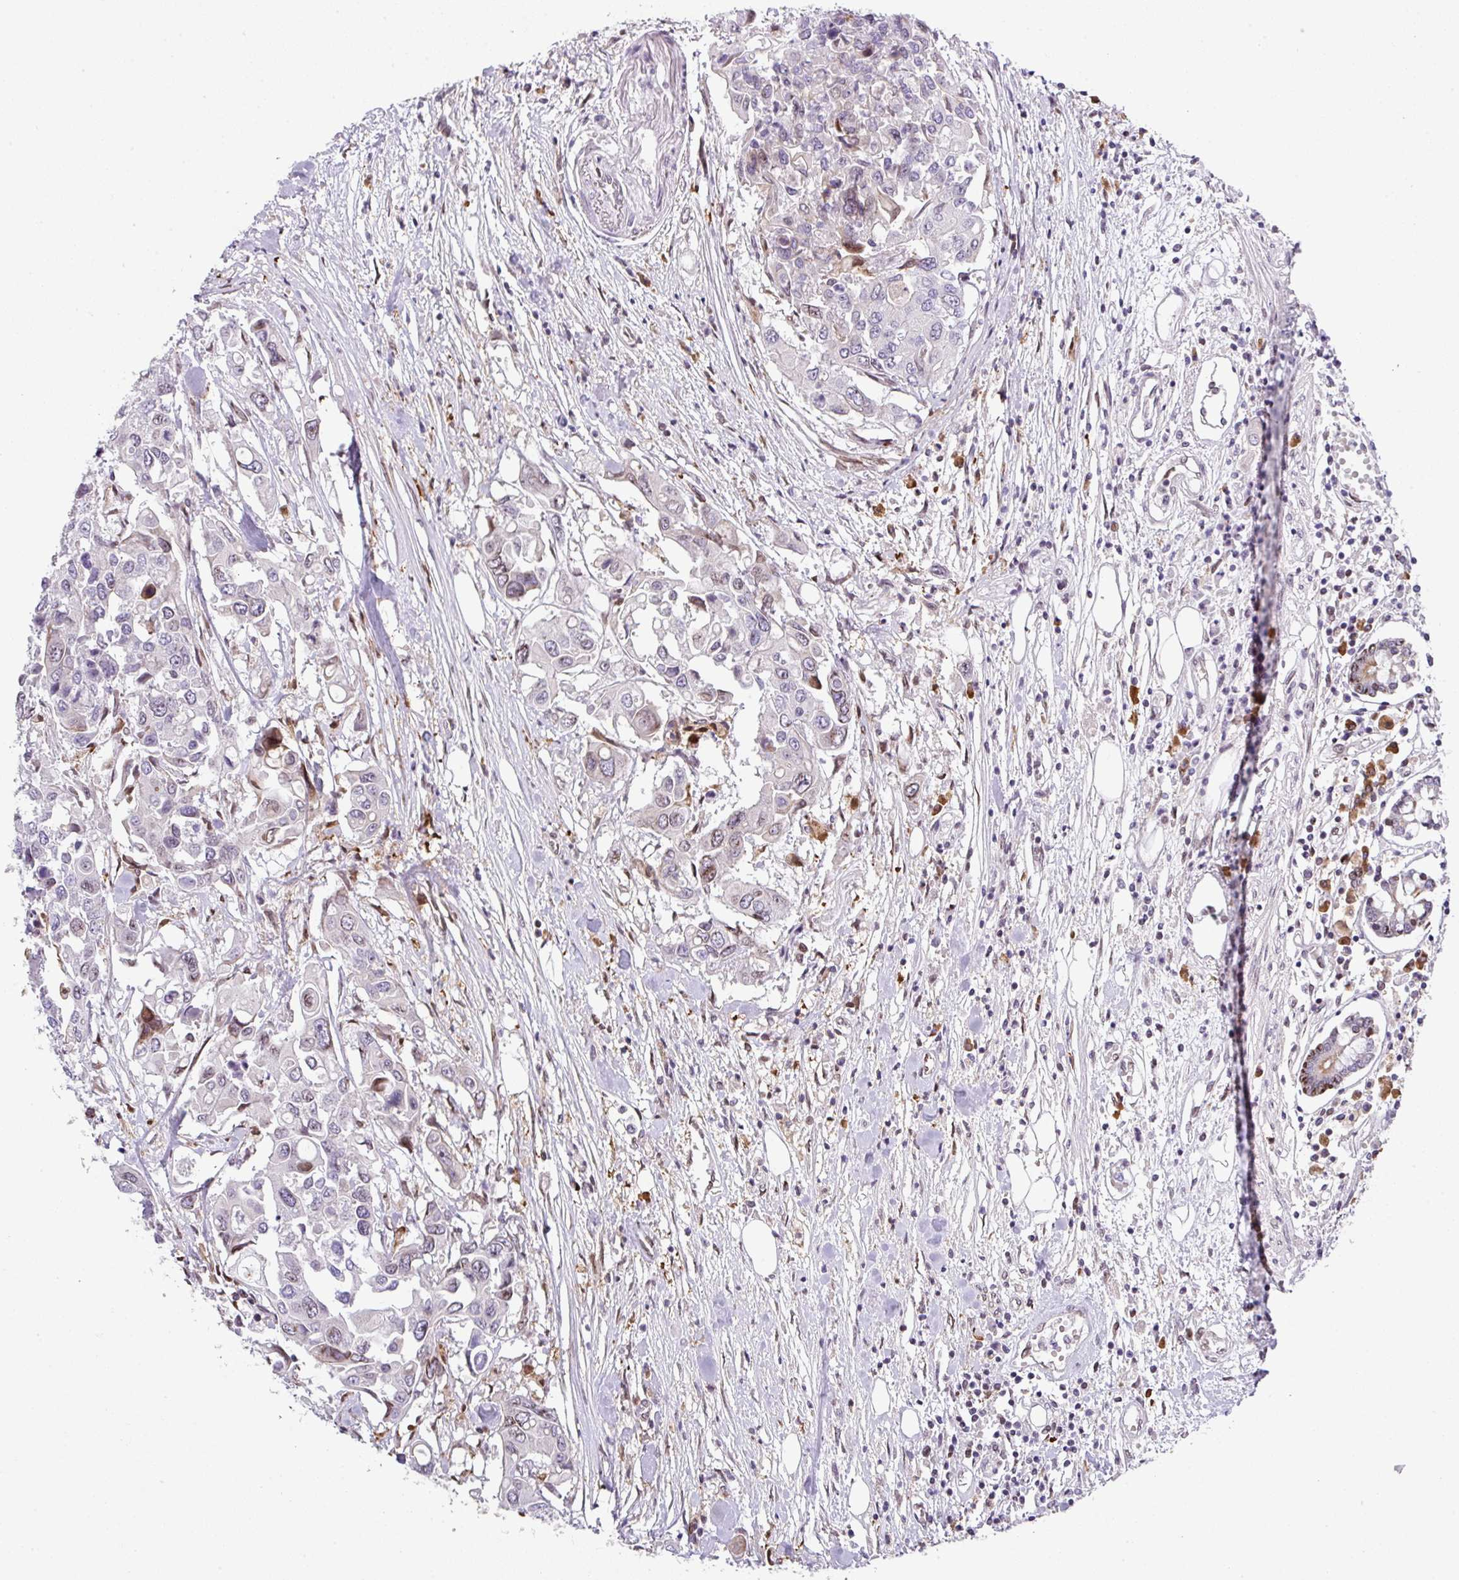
{"staining": {"intensity": "negative", "quantity": "none", "location": "none"}, "tissue": "colorectal cancer", "cell_type": "Tumor cells", "image_type": "cancer", "snomed": [{"axis": "morphology", "description": "Adenocarcinoma, NOS"}, {"axis": "topography", "description": "Colon"}], "caption": "IHC histopathology image of neoplastic tissue: human colorectal cancer (adenocarcinoma) stained with DAB demonstrates no significant protein expression in tumor cells. (DAB immunohistochemistry (IHC) with hematoxylin counter stain).", "gene": "PLK1", "patient": {"sex": "male", "age": 77}}